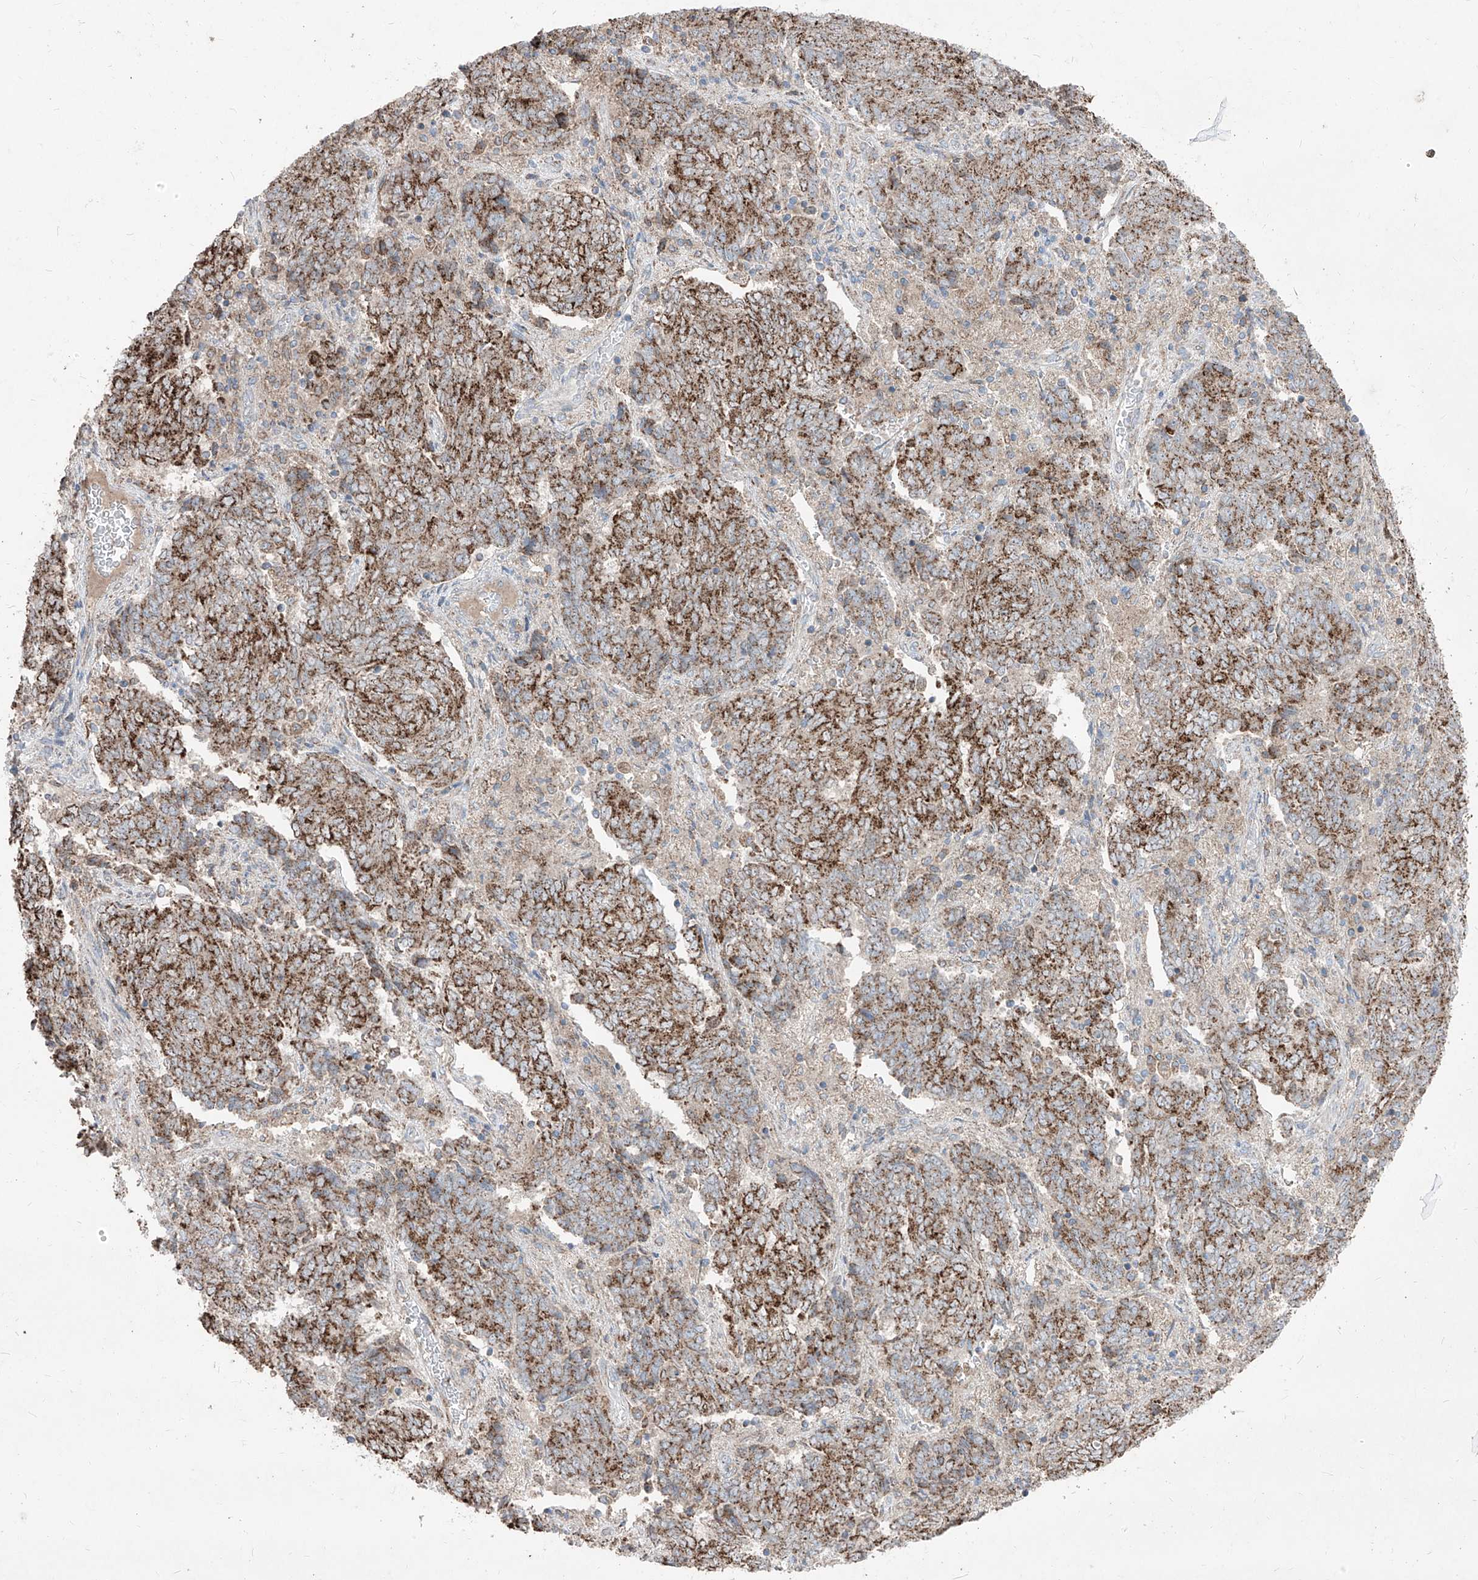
{"staining": {"intensity": "strong", "quantity": ">75%", "location": "cytoplasmic/membranous"}, "tissue": "endometrial cancer", "cell_type": "Tumor cells", "image_type": "cancer", "snomed": [{"axis": "morphology", "description": "Adenocarcinoma, NOS"}, {"axis": "topography", "description": "Endometrium"}], "caption": "Endometrial cancer (adenocarcinoma) stained with DAB IHC reveals high levels of strong cytoplasmic/membranous staining in about >75% of tumor cells. (DAB (3,3'-diaminobenzidine) = brown stain, brightfield microscopy at high magnification).", "gene": "ABCD3", "patient": {"sex": "female", "age": 80}}